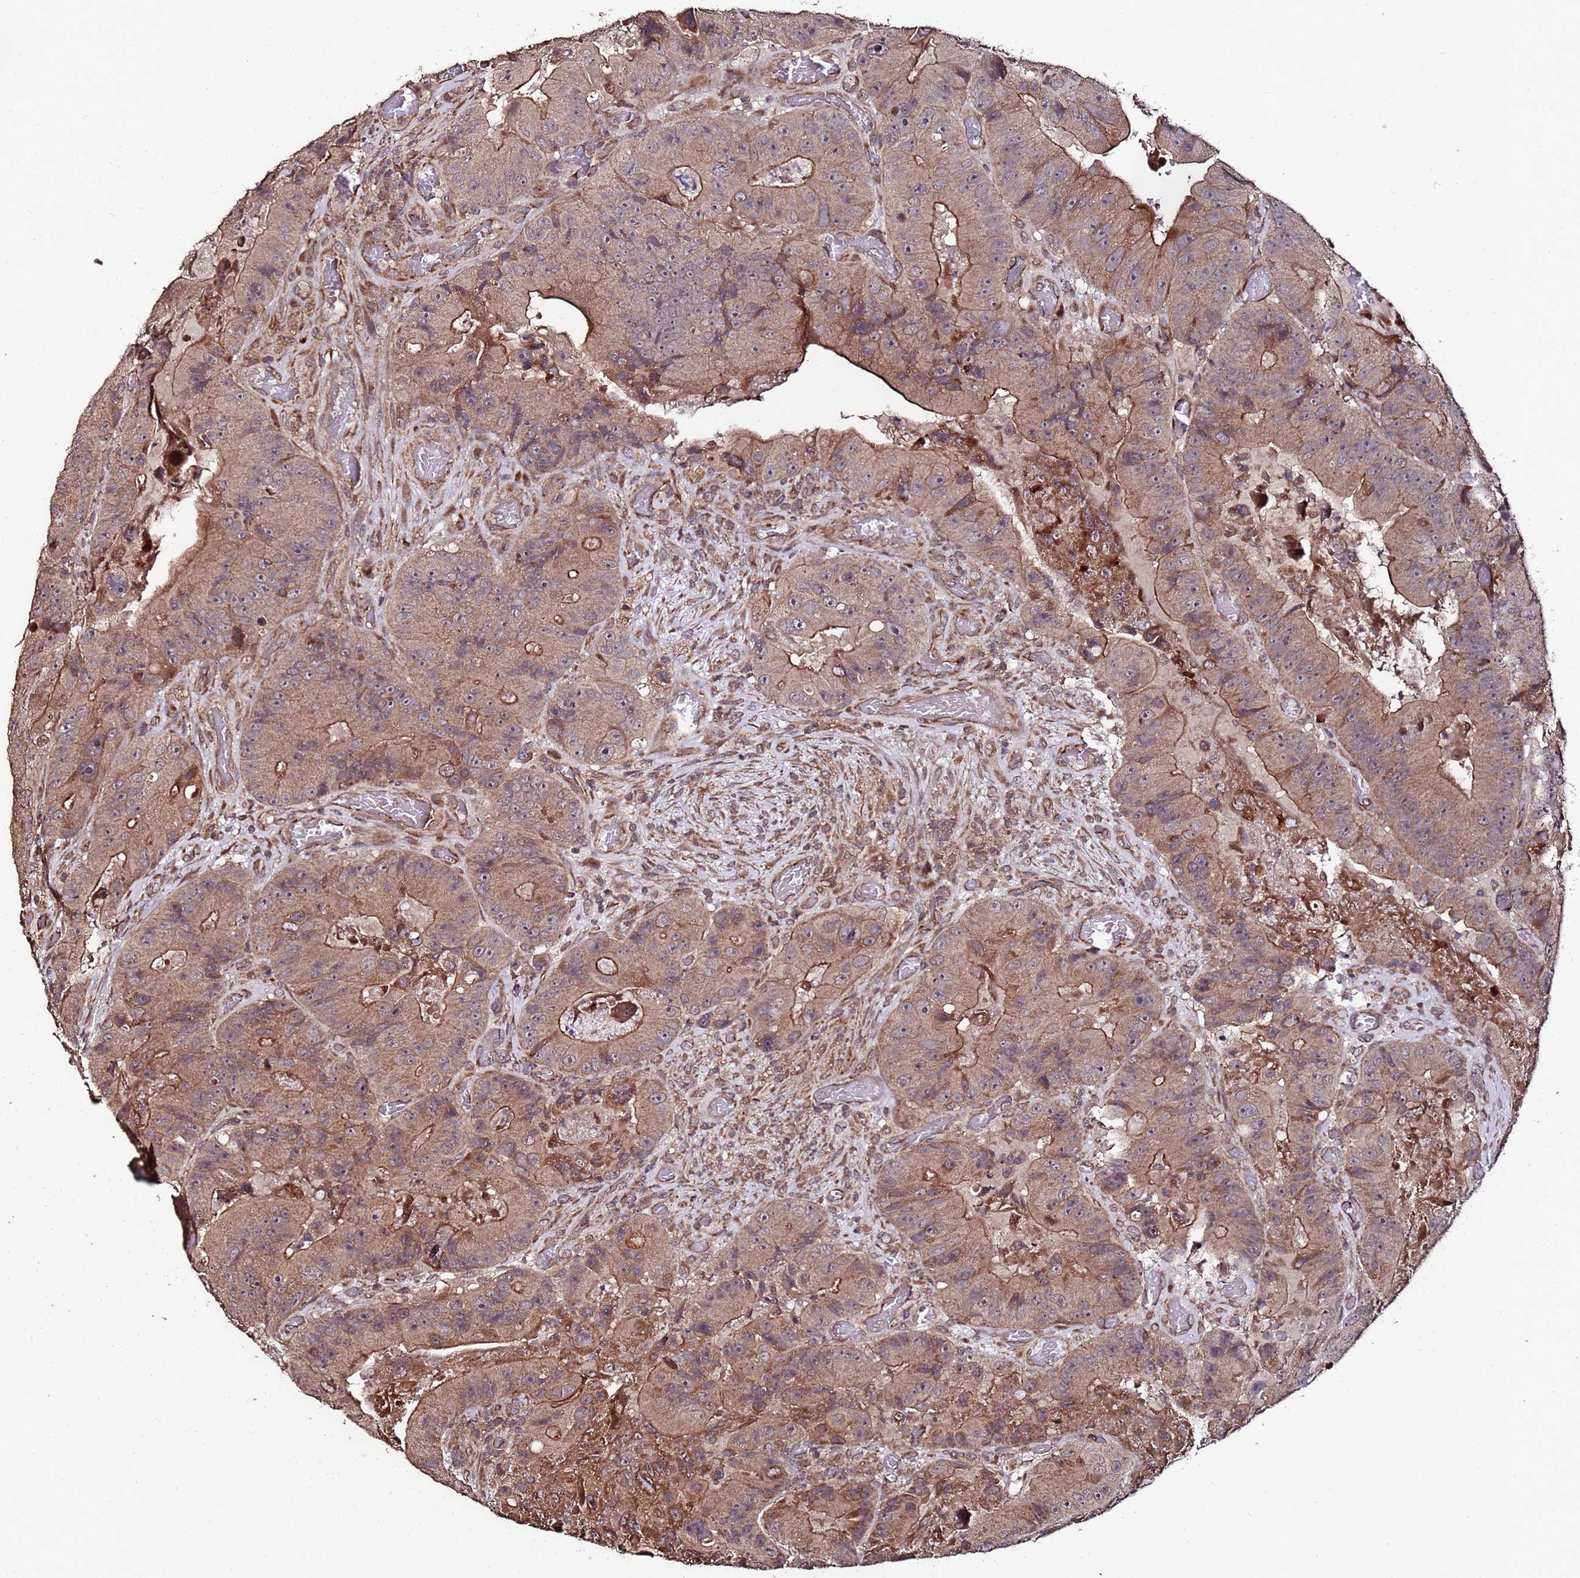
{"staining": {"intensity": "moderate", "quantity": ">75%", "location": "cytoplasmic/membranous"}, "tissue": "colorectal cancer", "cell_type": "Tumor cells", "image_type": "cancer", "snomed": [{"axis": "morphology", "description": "Adenocarcinoma, NOS"}, {"axis": "topography", "description": "Colon"}], "caption": "Immunohistochemical staining of colorectal cancer shows moderate cytoplasmic/membranous protein positivity in about >75% of tumor cells. (Stains: DAB in brown, nuclei in blue, Microscopy: brightfield microscopy at high magnification).", "gene": "PRODH", "patient": {"sex": "female", "age": 86}}